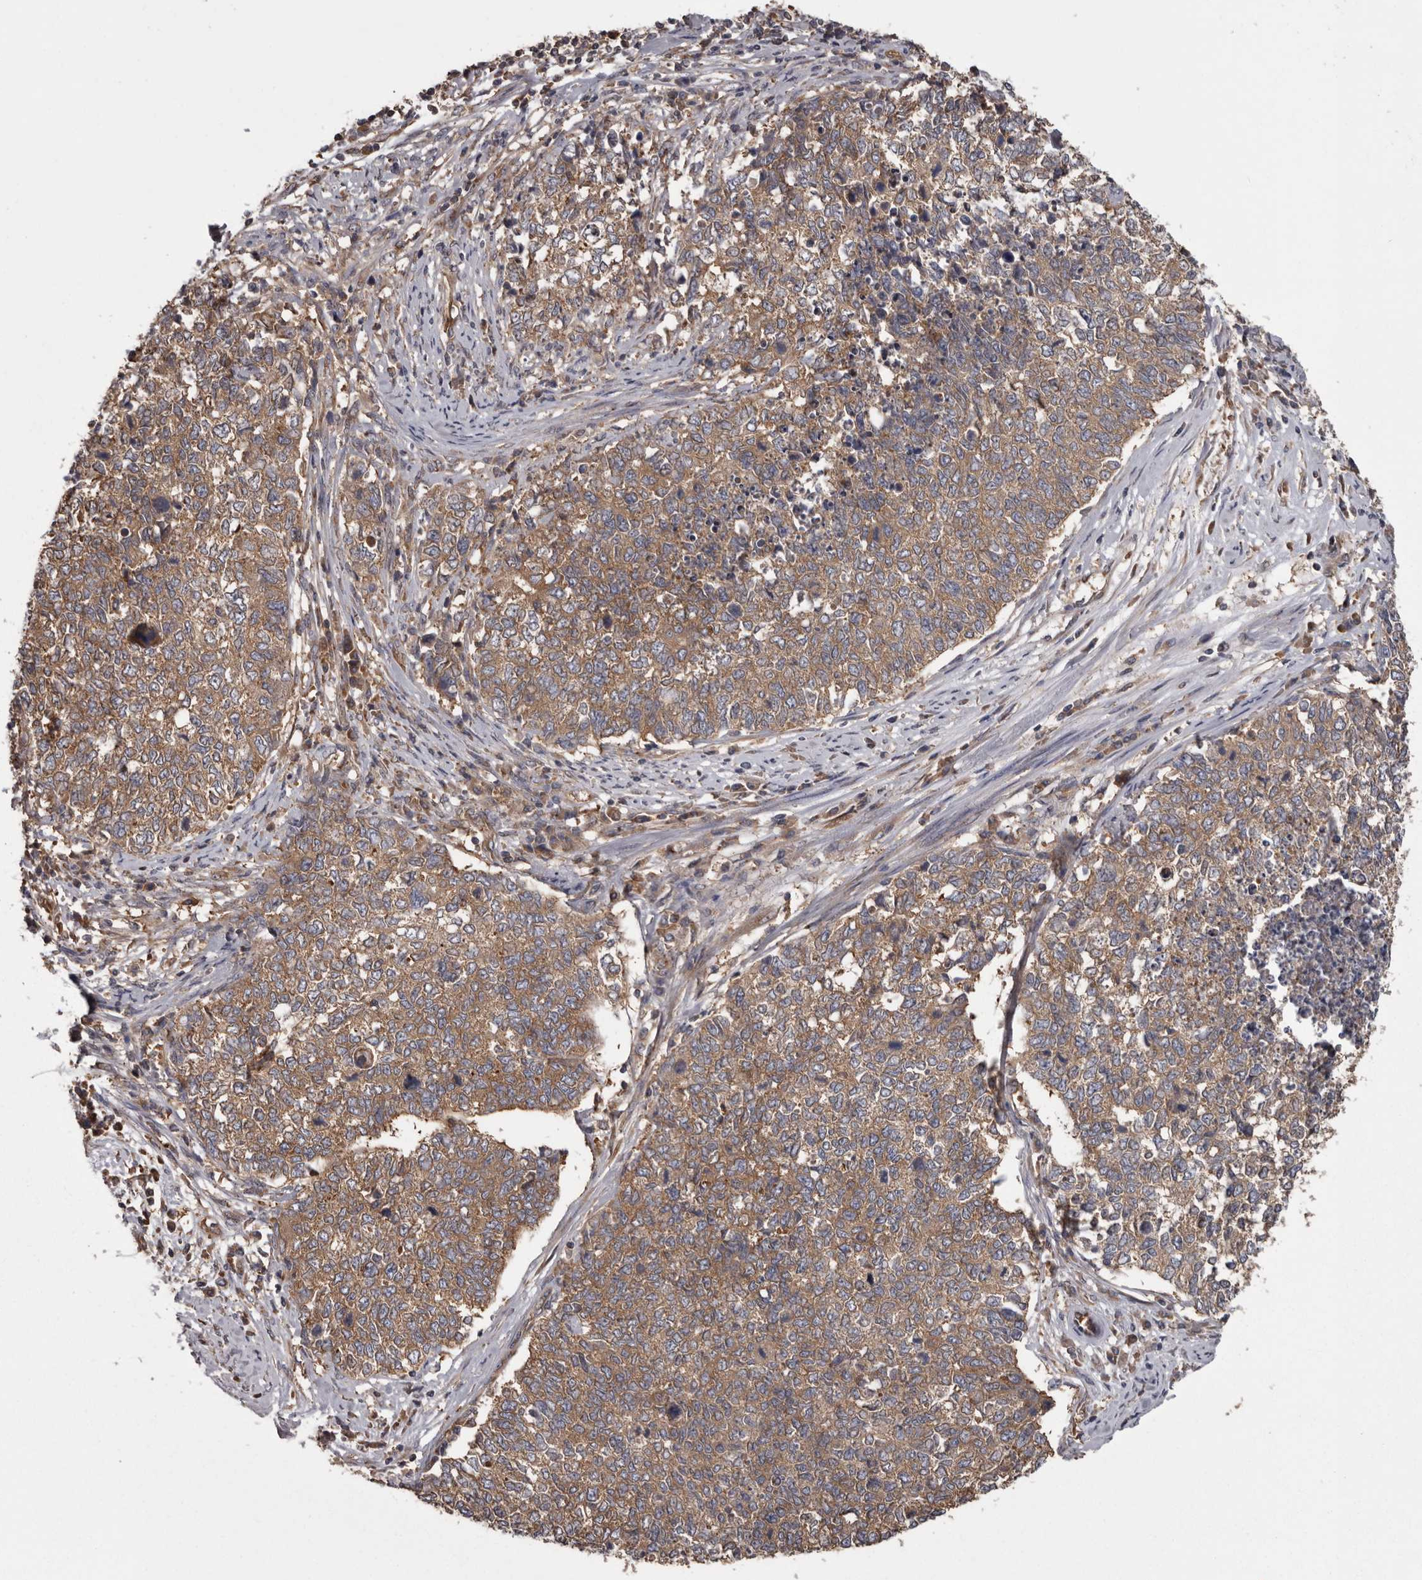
{"staining": {"intensity": "moderate", "quantity": ">75%", "location": "cytoplasmic/membranous"}, "tissue": "cervical cancer", "cell_type": "Tumor cells", "image_type": "cancer", "snomed": [{"axis": "morphology", "description": "Squamous cell carcinoma, NOS"}, {"axis": "topography", "description": "Cervix"}], "caption": "DAB (3,3'-diaminobenzidine) immunohistochemical staining of cervical cancer (squamous cell carcinoma) shows moderate cytoplasmic/membranous protein positivity in approximately >75% of tumor cells.", "gene": "DARS1", "patient": {"sex": "female", "age": 63}}